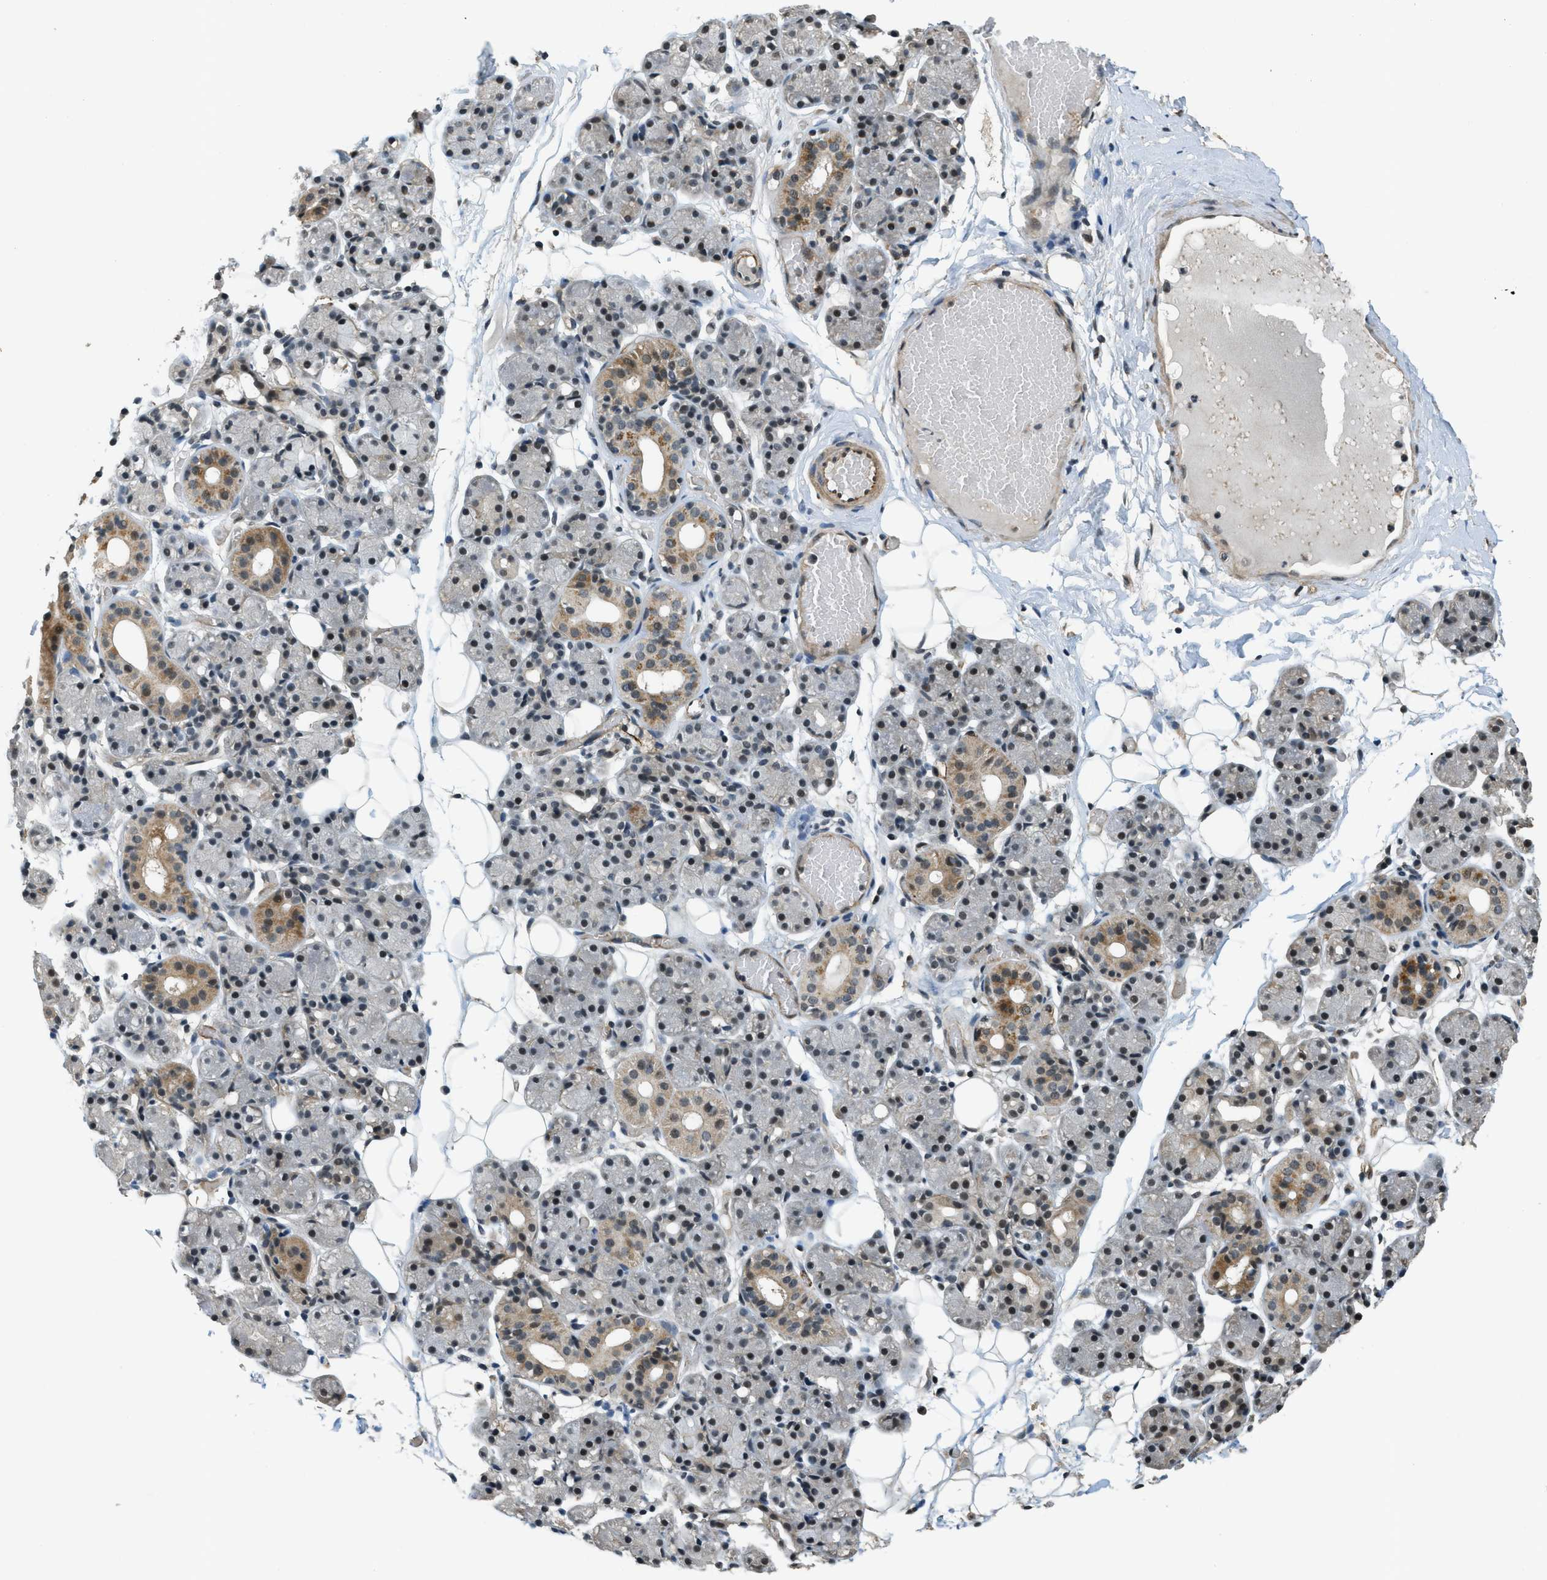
{"staining": {"intensity": "moderate", "quantity": "<25%", "location": "cytoplasmic/membranous,nuclear"}, "tissue": "salivary gland", "cell_type": "Glandular cells", "image_type": "normal", "snomed": [{"axis": "morphology", "description": "Normal tissue, NOS"}, {"axis": "topography", "description": "Salivary gland"}], "caption": "Salivary gland stained for a protein (brown) shows moderate cytoplasmic/membranous,nuclear positive positivity in about <25% of glandular cells.", "gene": "MED21", "patient": {"sex": "male", "age": 63}}